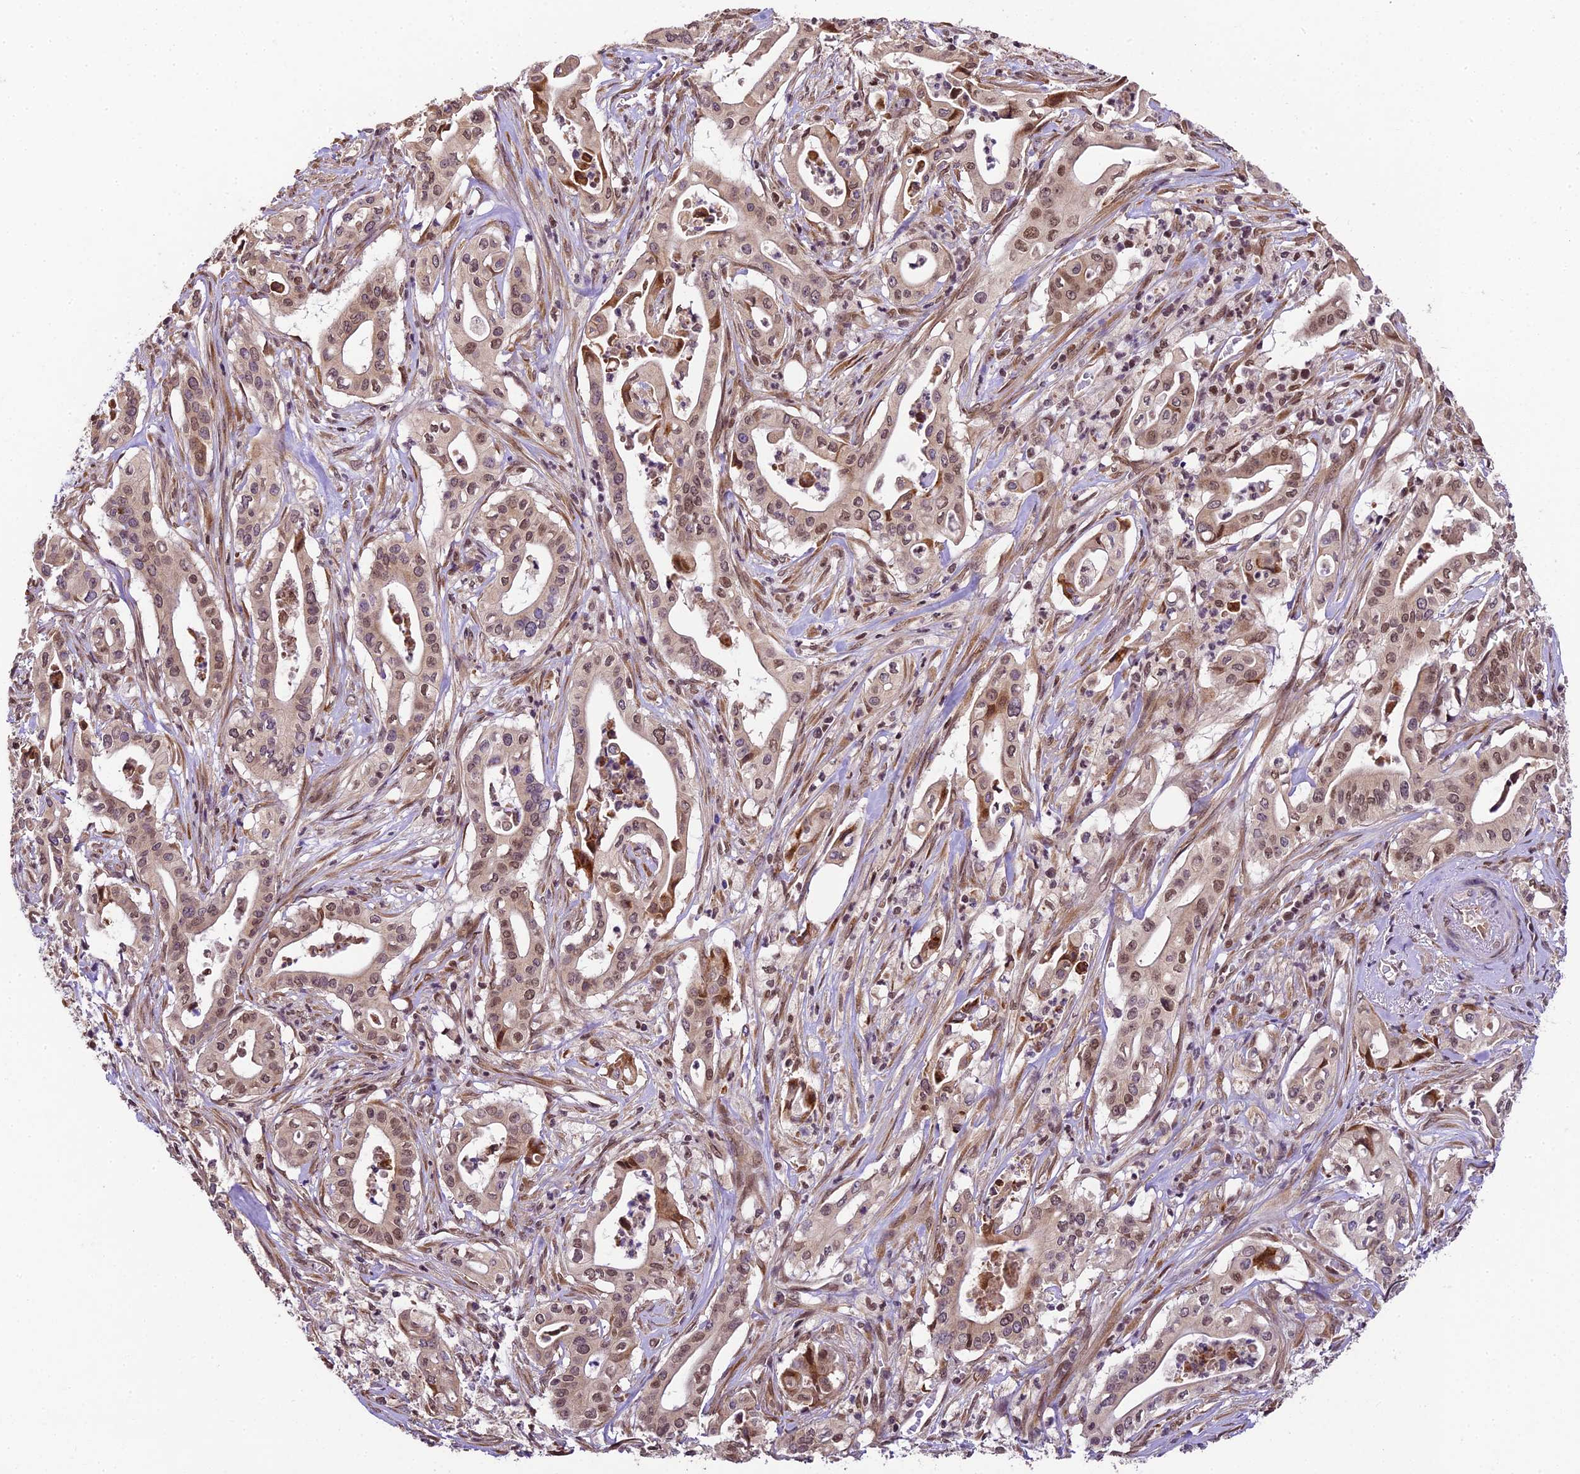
{"staining": {"intensity": "moderate", "quantity": "<25%", "location": "nuclear"}, "tissue": "pancreatic cancer", "cell_type": "Tumor cells", "image_type": "cancer", "snomed": [{"axis": "morphology", "description": "Adenocarcinoma, NOS"}, {"axis": "topography", "description": "Pancreas"}], "caption": "This micrograph demonstrates pancreatic adenocarcinoma stained with immunohistochemistry to label a protein in brown. The nuclear of tumor cells show moderate positivity for the protein. Nuclei are counter-stained blue.", "gene": "TRIM22", "patient": {"sex": "female", "age": 77}}